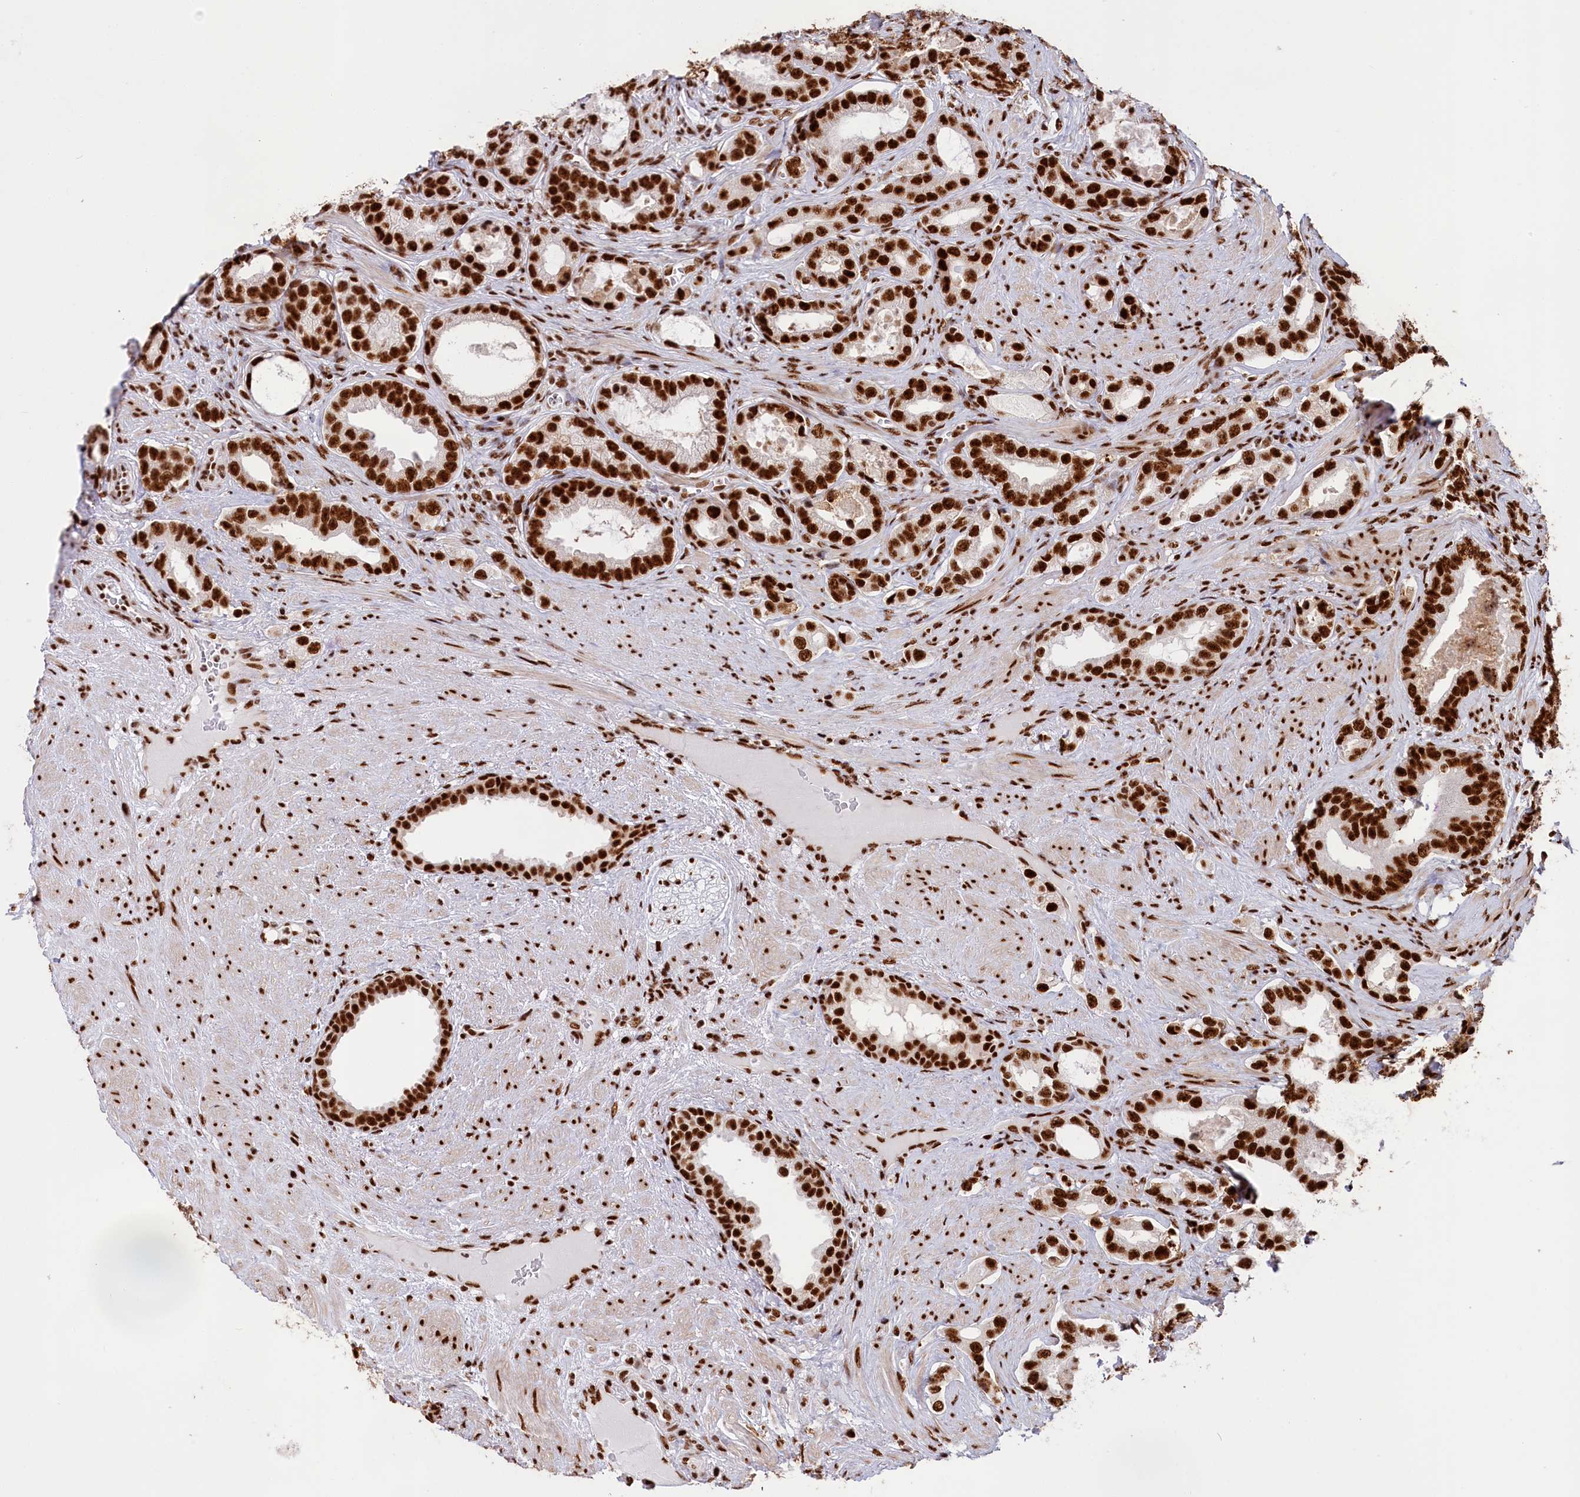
{"staining": {"intensity": "strong", "quantity": ">75%", "location": "nuclear"}, "tissue": "prostate cancer", "cell_type": "Tumor cells", "image_type": "cancer", "snomed": [{"axis": "morphology", "description": "Adenocarcinoma, High grade"}, {"axis": "topography", "description": "Prostate"}], "caption": "High-power microscopy captured an immunohistochemistry (IHC) micrograph of prostate cancer (high-grade adenocarcinoma), revealing strong nuclear staining in about >75% of tumor cells.", "gene": "SNRNP70", "patient": {"sex": "male", "age": 67}}